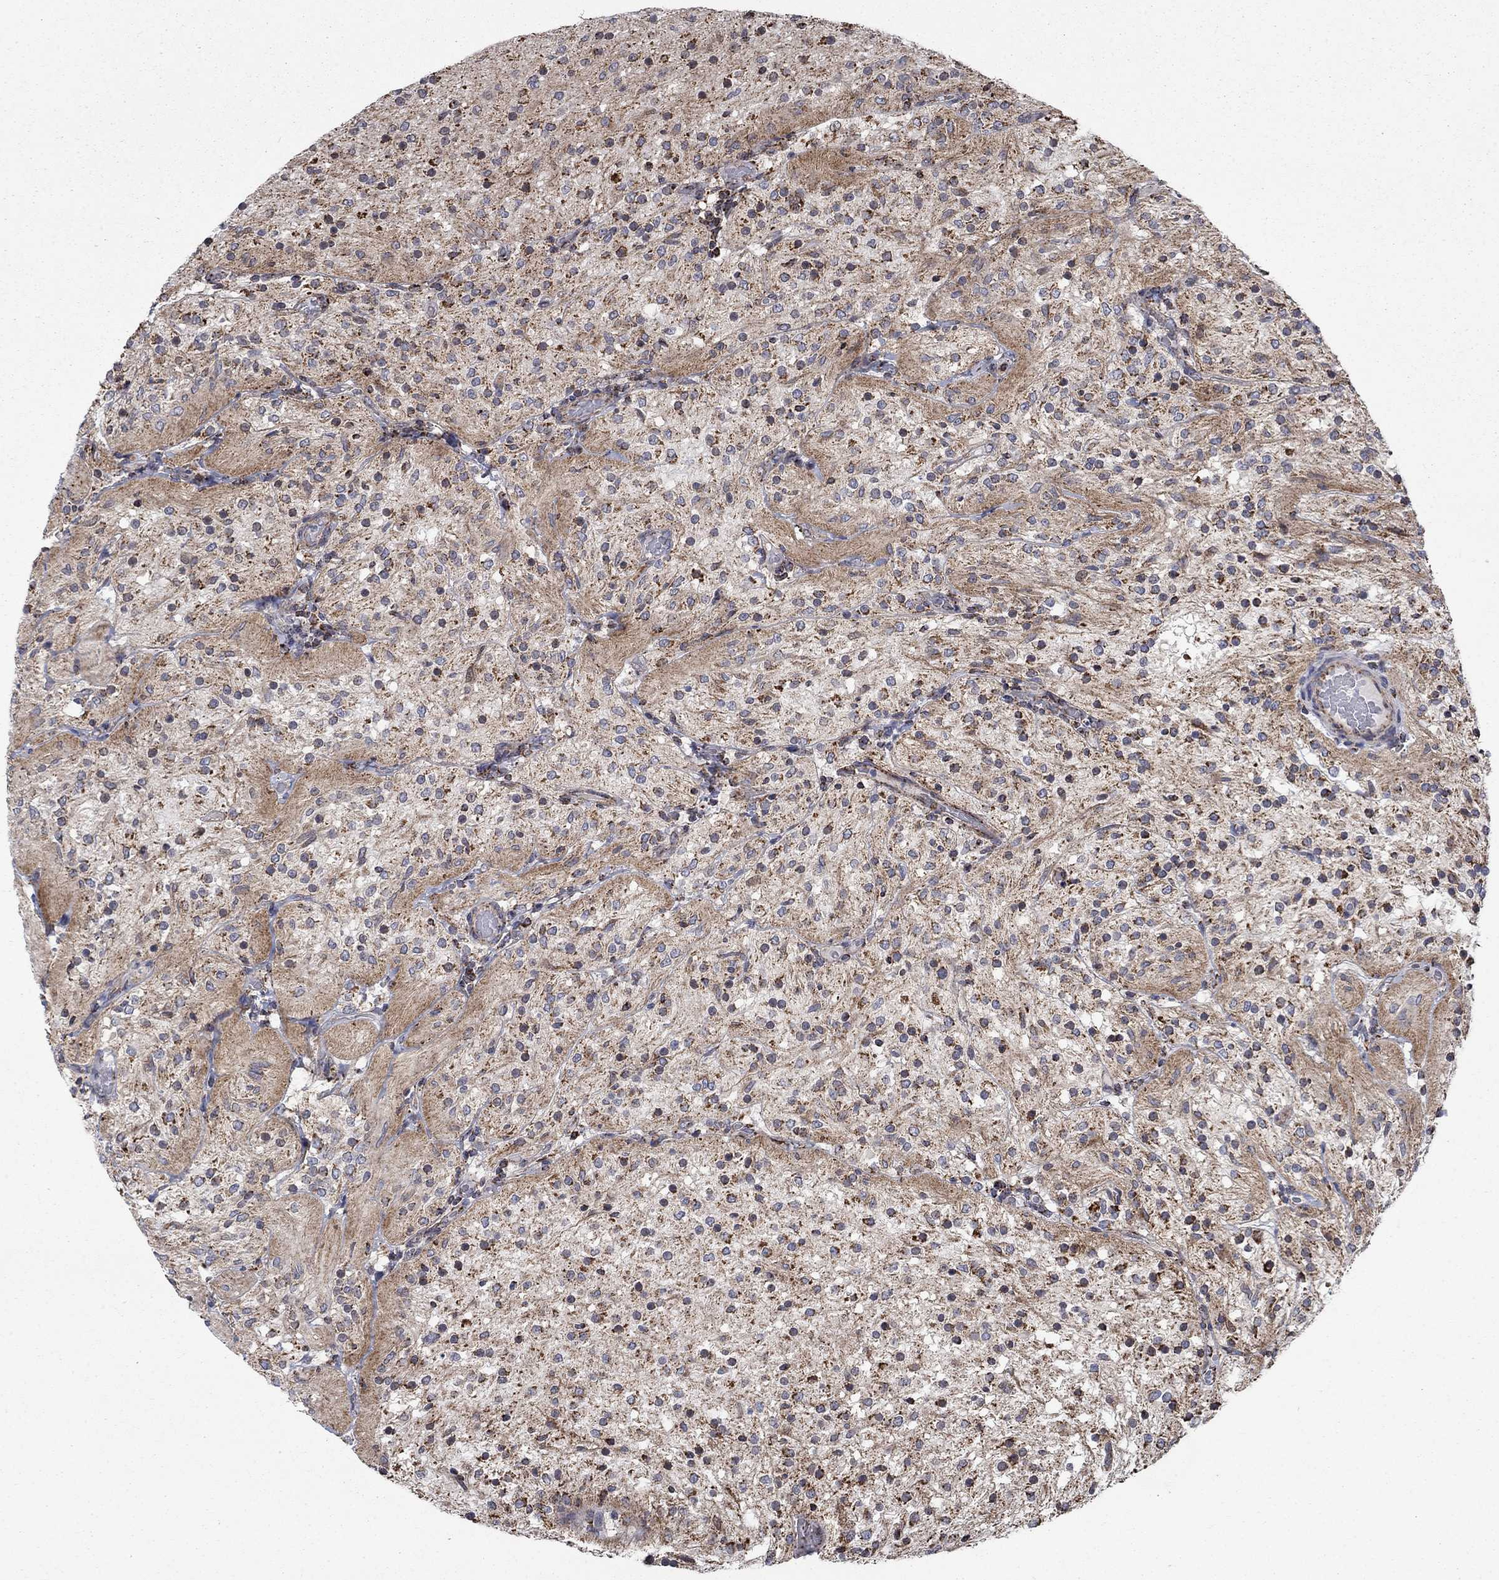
{"staining": {"intensity": "strong", "quantity": "<25%", "location": "cytoplasmic/membranous"}, "tissue": "glioma", "cell_type": "Tumor cells", "image_type": "cancer", "snomed": [{"axis": "morphology", "description": "Glioma, malignant, Low grade"}, {"axis": "topography", "description": "Brain"}], "caption": "A brown stain labels strong cytoplasmic/membranous expression of a protein in human low-grade glioma (malignant) tumor cells.", "gene": "MOAP1", "patient": {"sex": "male", "age": 3}}